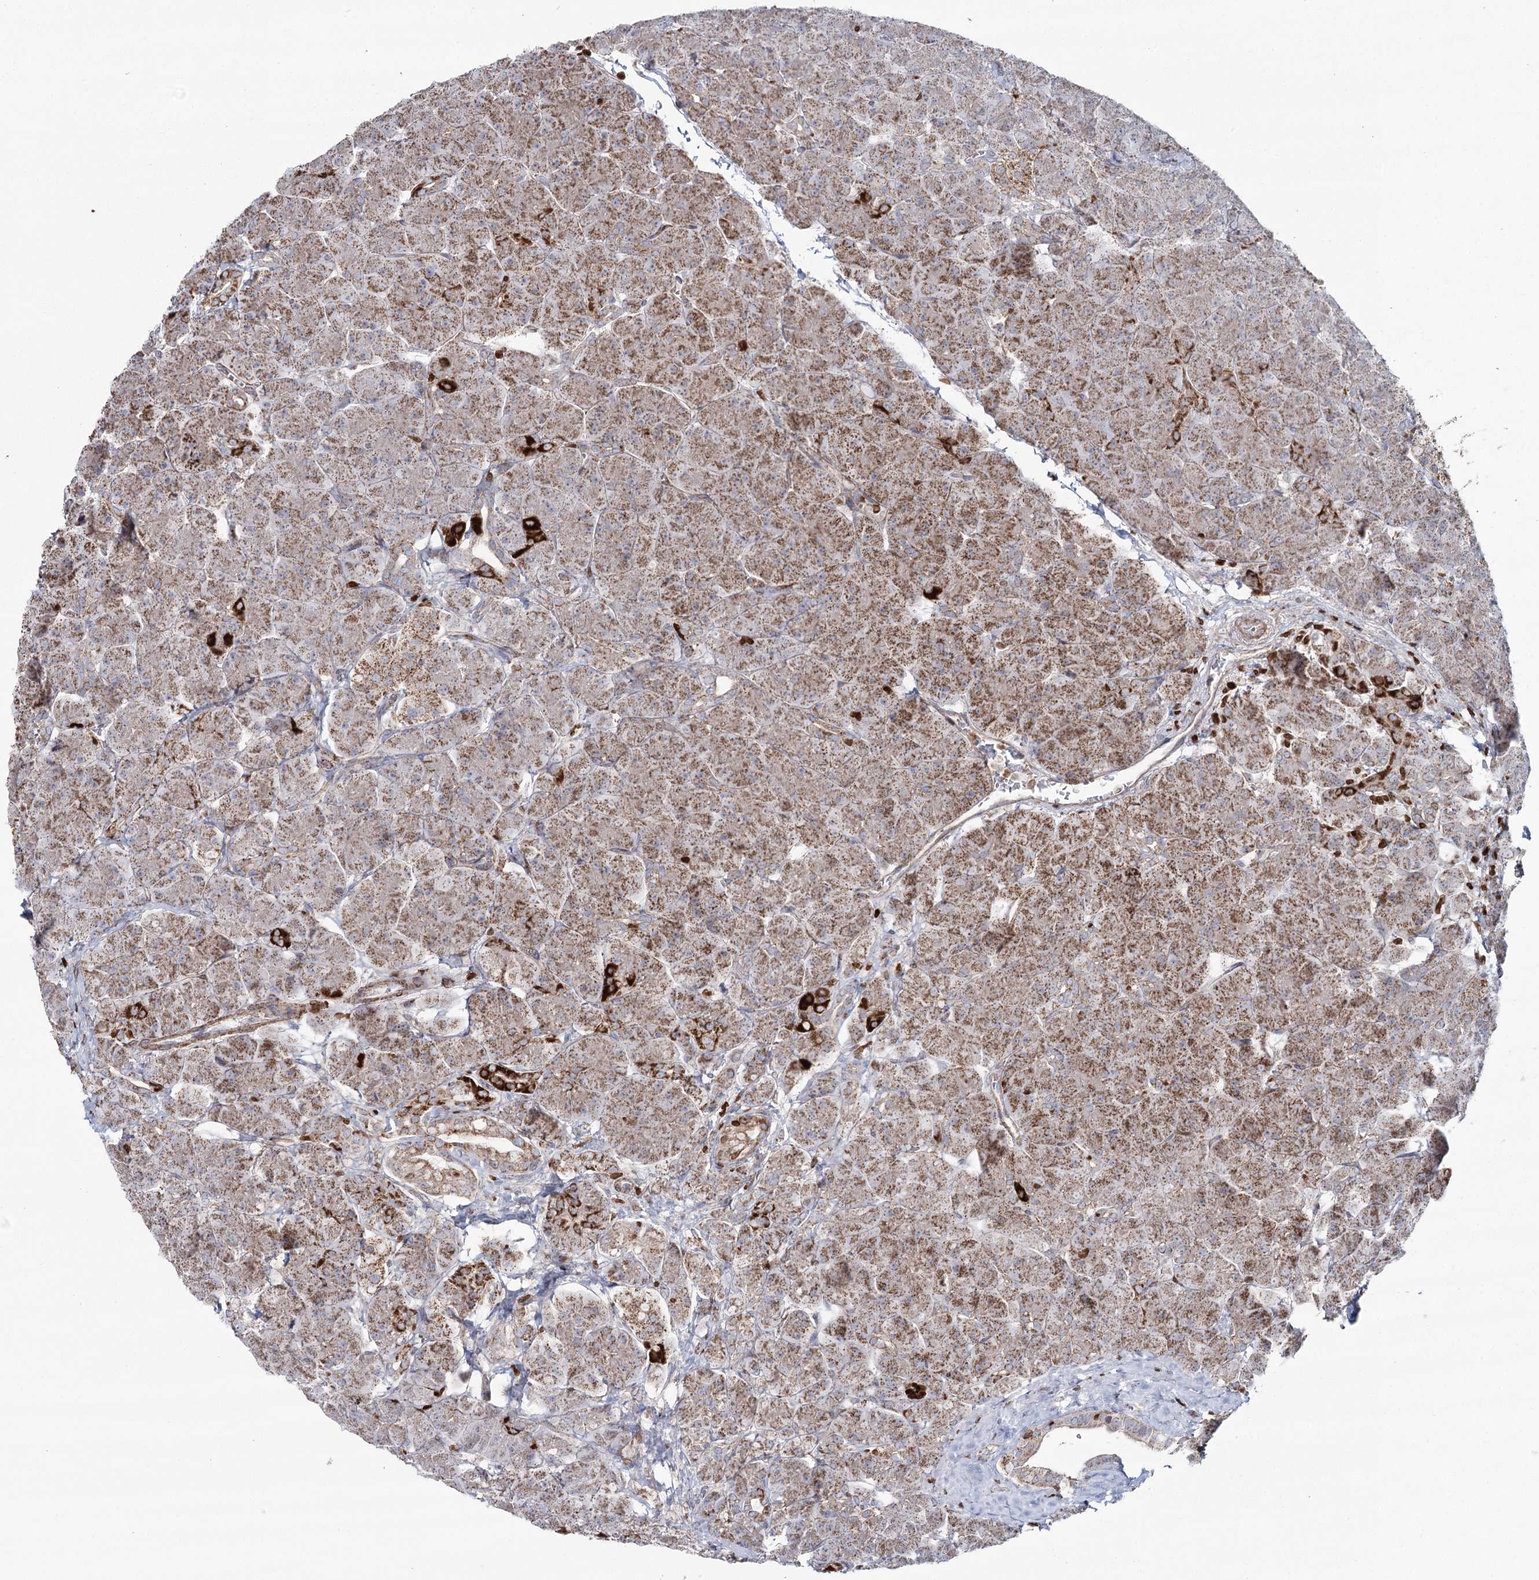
{"staining": {"intensity": "moderate", "quantity": ">75%", "location": "cytoplasmic/membranous"}, "tissue": "pancreas", "cell_type": "Exocrine glandular cells", "image_type": "normal", "snomed": [{"axis": "morphology", "description": "Normal tissue, NOS"}, {"axis": "topography", "description": "Pancreas"}], "caption": "IHC (DAB) staining of unremarkable human pancreas displays moderate cytoplasmic/membranous protein expression in about >75% of exocrine glandular cells.", "gene": "PDHX", "patient": {"sex": "male", "age": 66}}